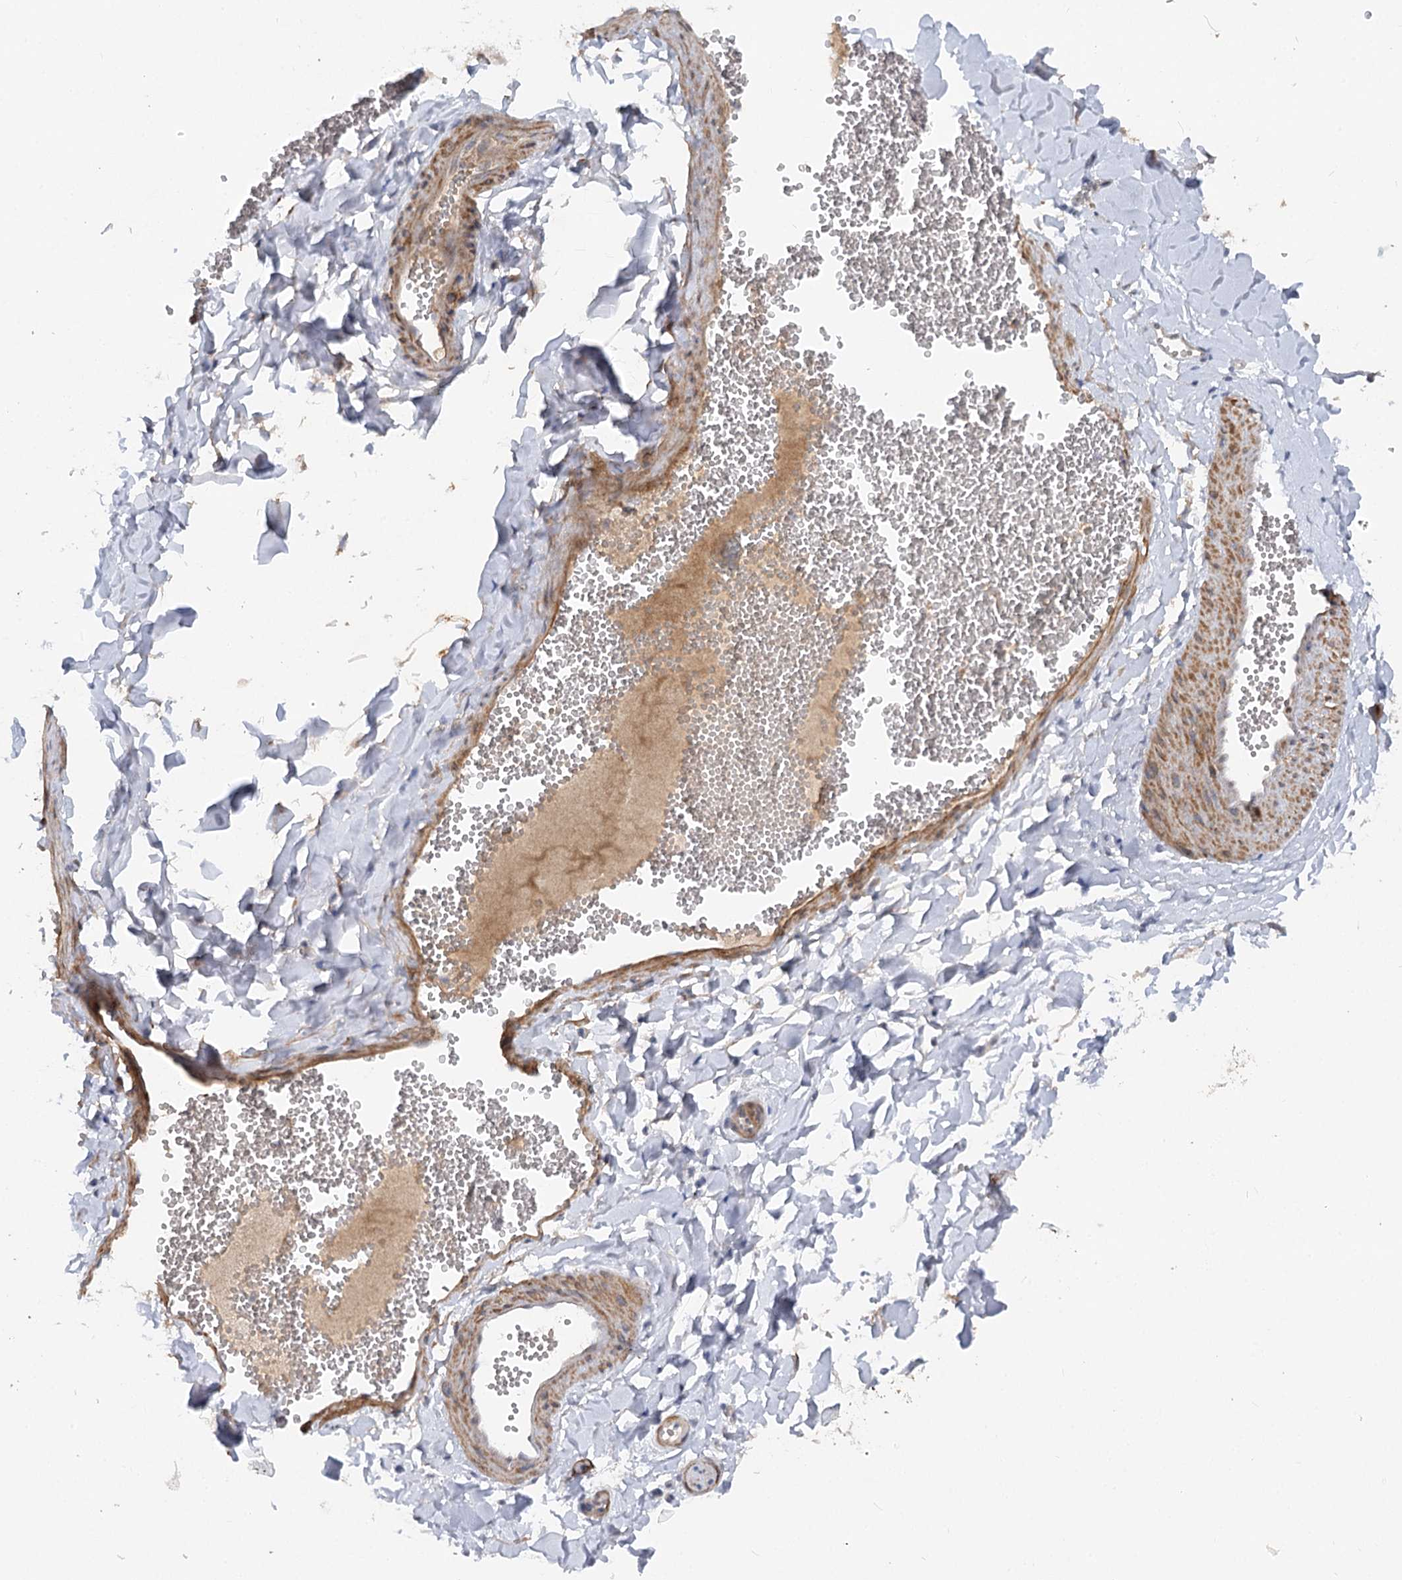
{"staining": {"intensity": "weak", "quantity": ">75%", "location": "cytoplasmic/membranous"}, "tissue": "adipose tissue", "cell_type": "Adipocytes", "image_type": "normal", "snomed": [{"axis": "morphology", "description": "Normal tissue, NOS"}, {"axis": "topography", "description": "Gallbladder"}, {"axis": "topography", "description": "Peripheral nerve tissue"}], "caption": "Immunohistochemical staining of benign adipose tissue displays weak cytoplasmic/membranous protein staining in approximately >75% of adipocytes. (DAB IHC with brightfield microscopy, high magnification).", "gene": "FGF19", "patient": {"sex": "male", "age": 38}}